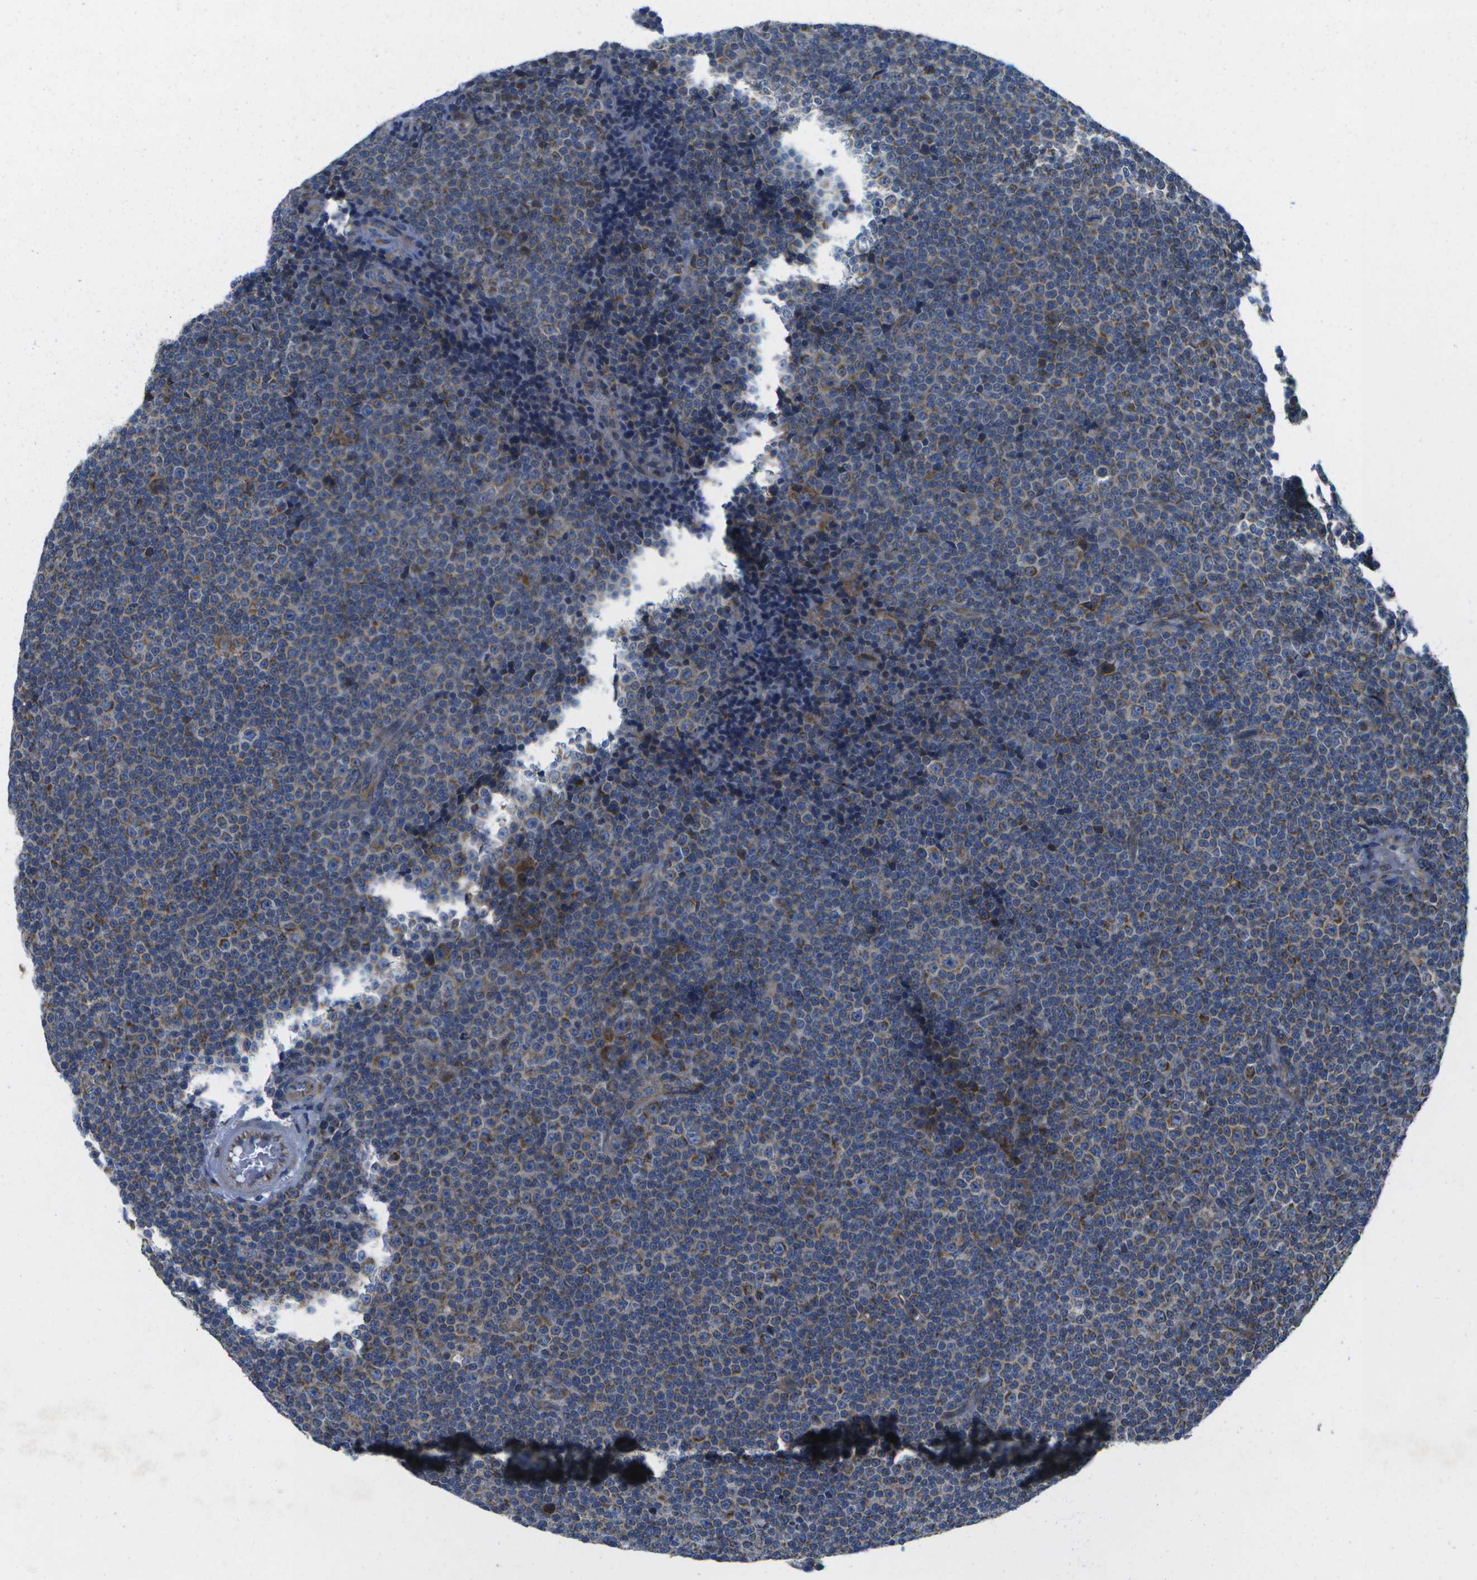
{"staining": {"intensity": "moderate", "quantity": "25%-75%", "location": "cytoplasmic/membranous"}, "tissue": "lymphoma", "cell_type": "Tumor cells", "image_type": "cancer", "snomed": [{"axis": "morphology", "description": "Malignant lymphoma, non-Hodgkin's type, Low grade"}, {"axis": "topography", "description": "Lymph node"}], "caption": "Tumor cells exhibit medium levels of moderate cytoplasmic/membranous expression in approximately 25%-75% of cells in human low-grade malignant lymphoma, non-Hodgkin's type.", "gene": "GDF5", "patient": {"sex": "female", "age": 67}}